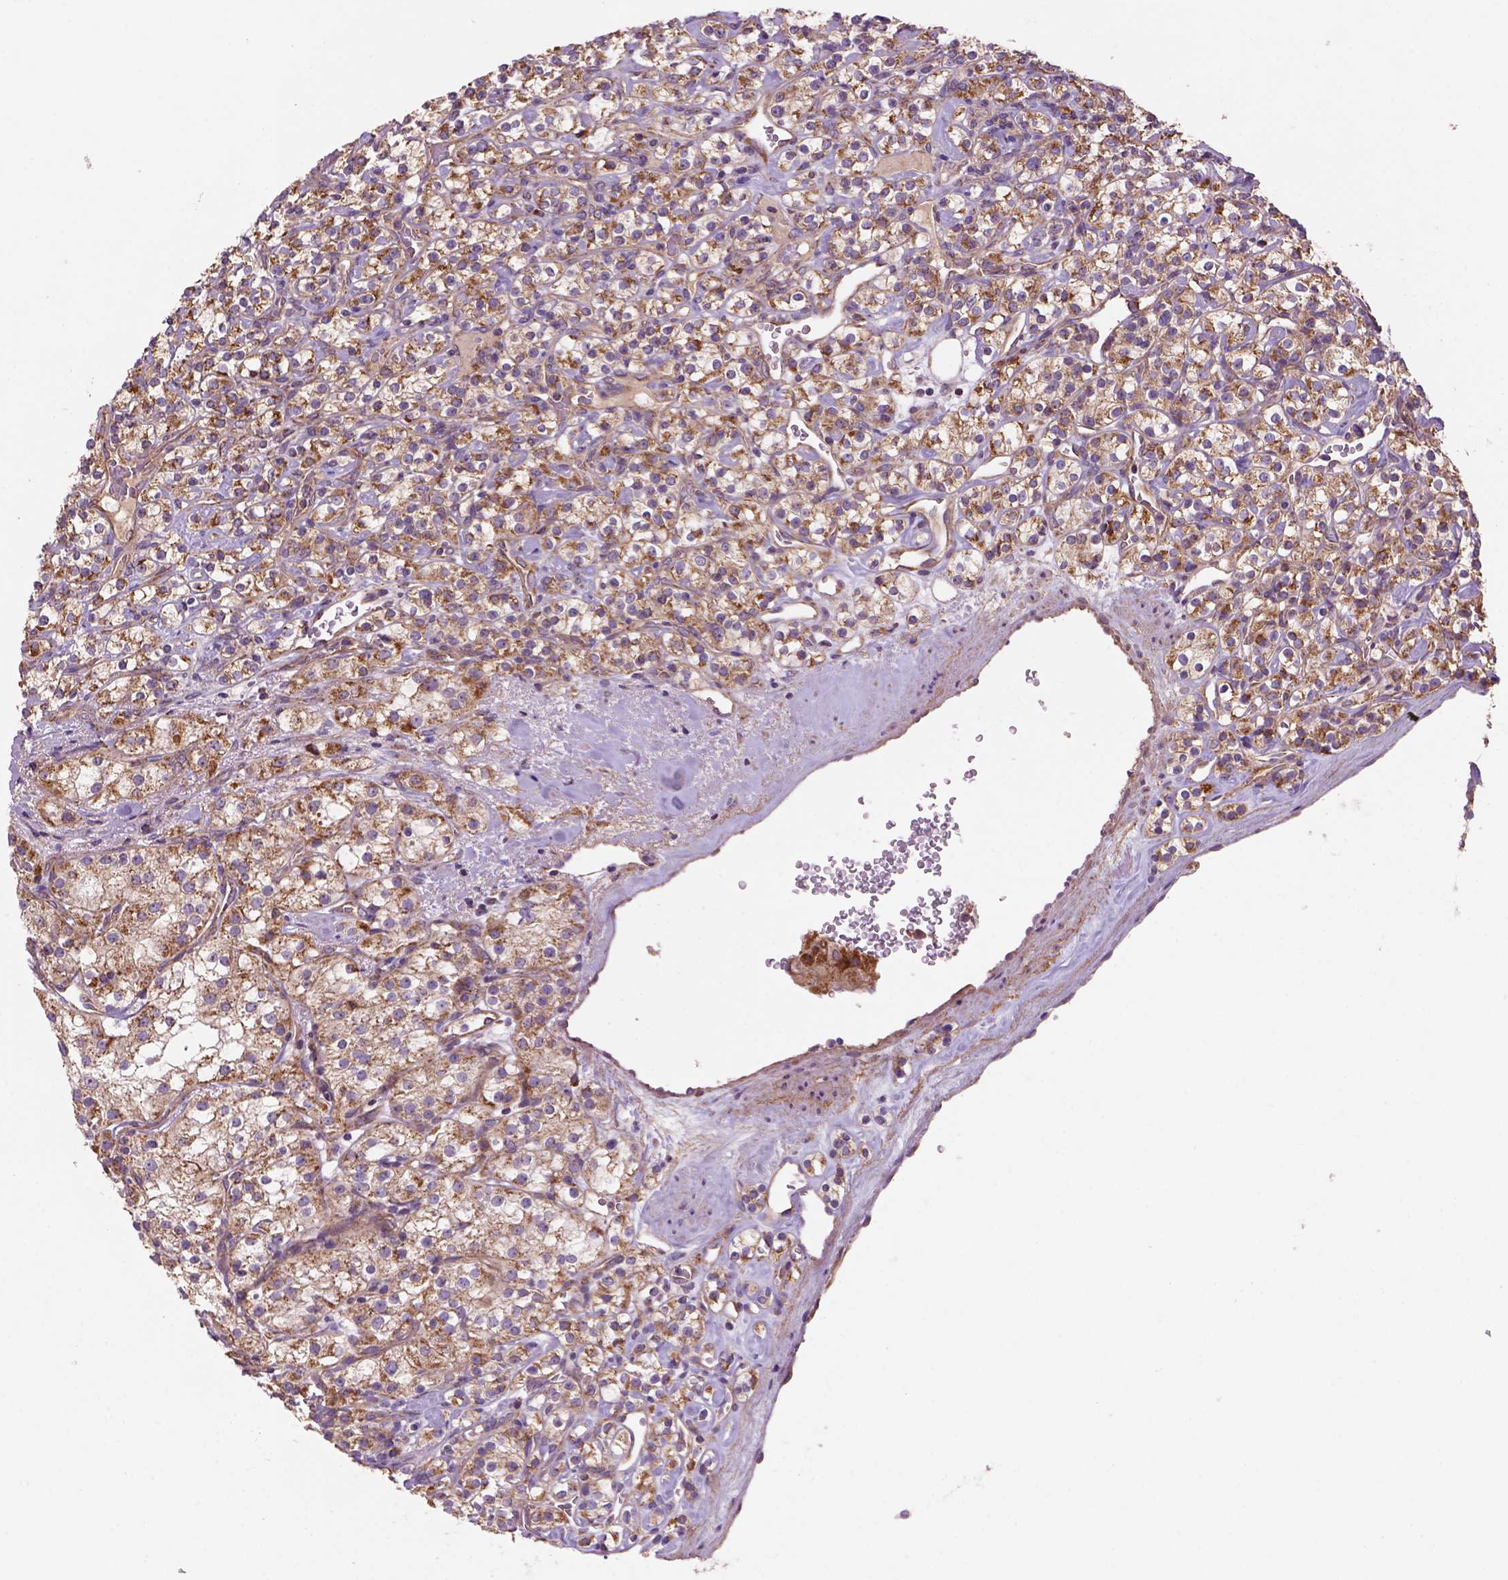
{"staining": {"intensity": "moderate", "quantity": "25%-75%", "location": "cytoplasmic/membranous"}, "tissue": "renal cancer", "cell_type": "Tumor cells", "image_type": "cancer", "snomed": [{"axis": "morphology", "description": "Adenocarcinoma, NOS"}, {"axis": "topography", "description": "Kidney"}], "caption": "An image showing moderate cytoplasmic/membranous staining in about 25%-75% of tumor cells in renal adenocarcinoma, as visualized by brown immunohistochemical staining.", "gene": "WARS2", "patient": {"sex": "male", "age": 77}}